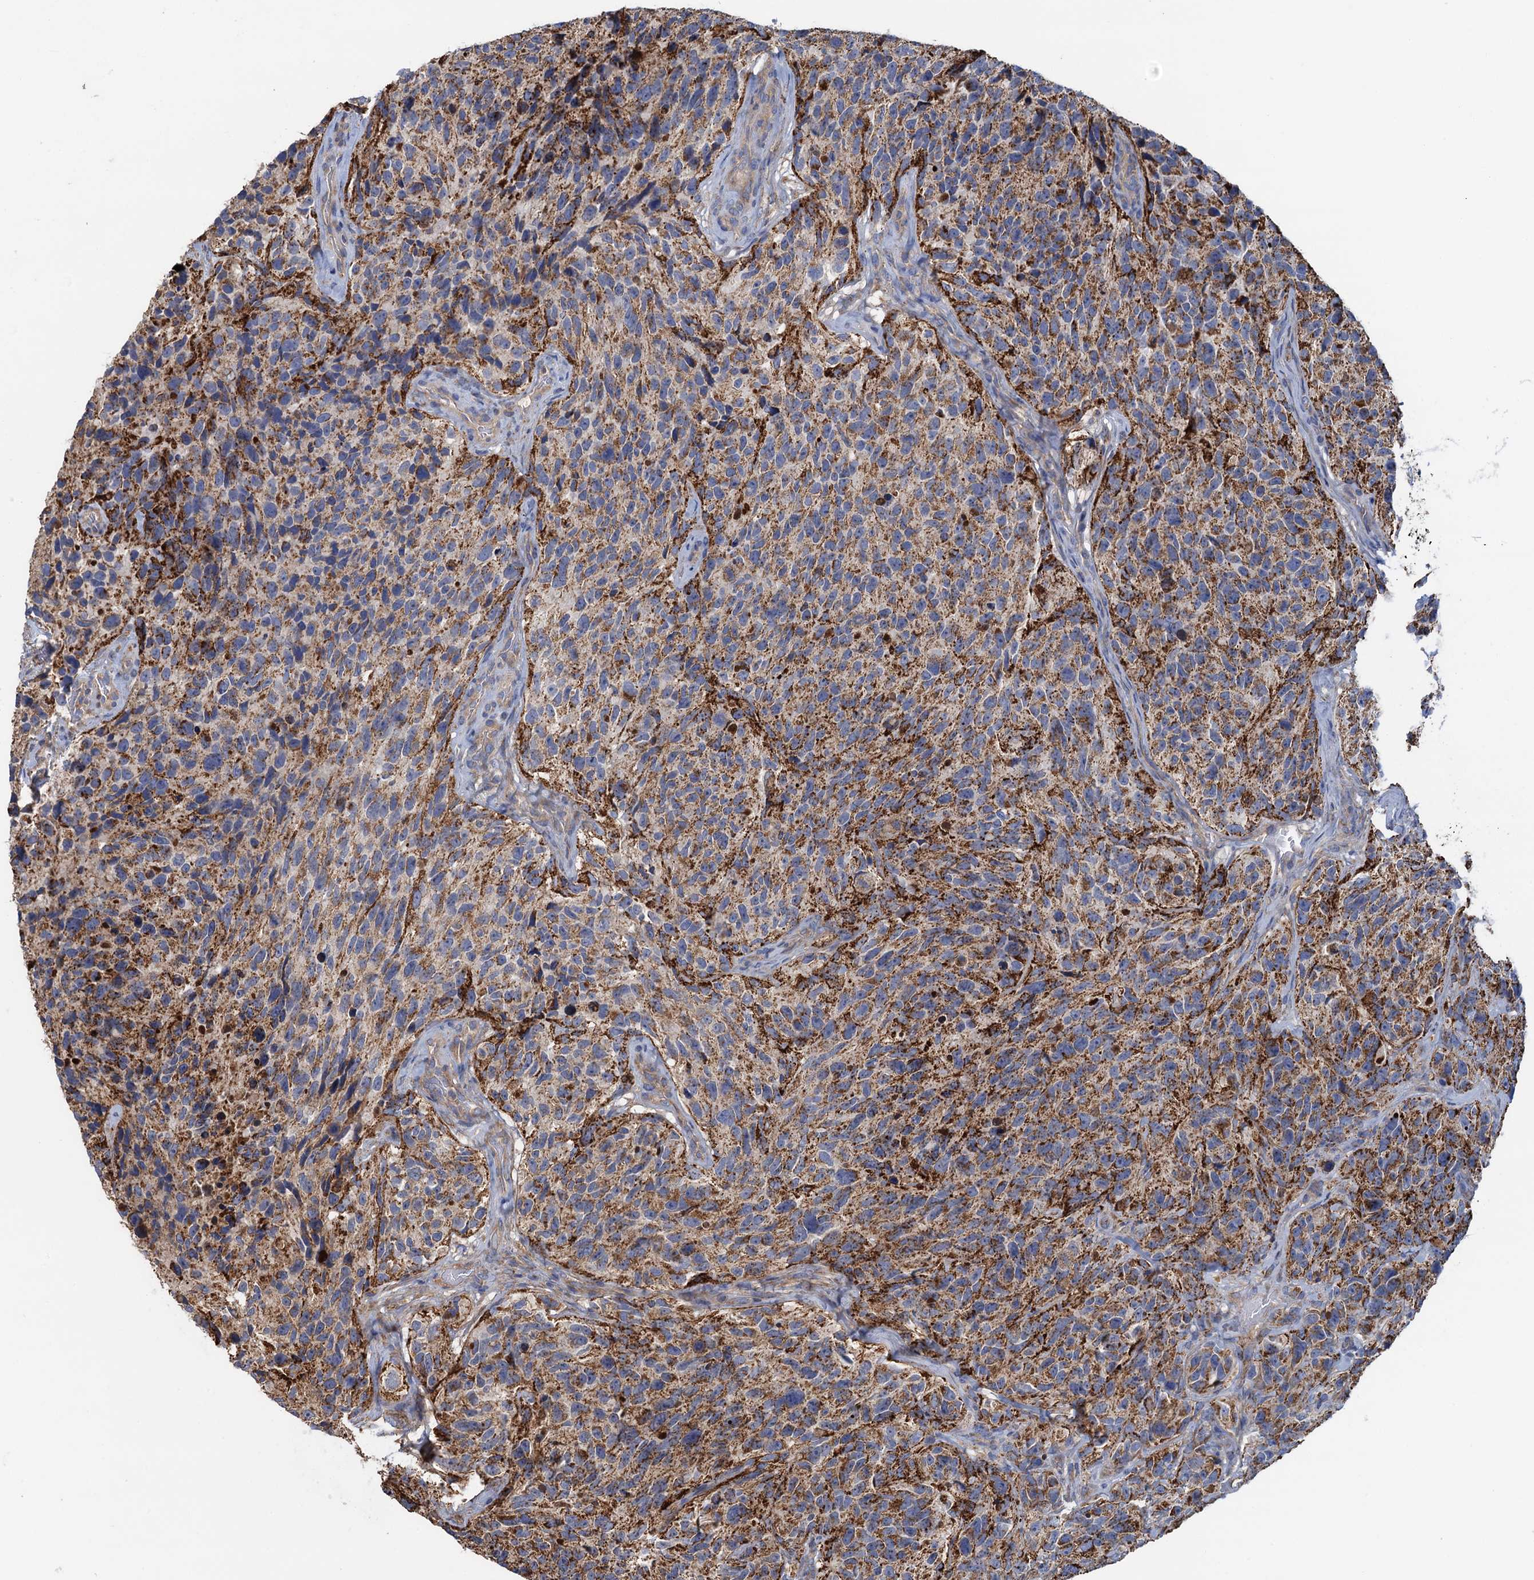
{"staining": {"intensity": "moderate", "quantity": ">75%", "location": "cytoplasmic/membranous"}, "tissue": "glioma", "cell_type": "Tumor cells", "image_type": "cancer", "snomed": [{"axis": "morphology", "description": "Glioma, malignant, High grade"}, {"axis": "topography", "description": "Brain"}], "caption": "Immunohistochemistry of malignant glioma (high-grade) exhibits medium levels of moderate cytoplasmic/membranous positivity in about >75% of tumor cells.", "gene": "GCSH", "patient": {"sex": "male", "age": 69}}